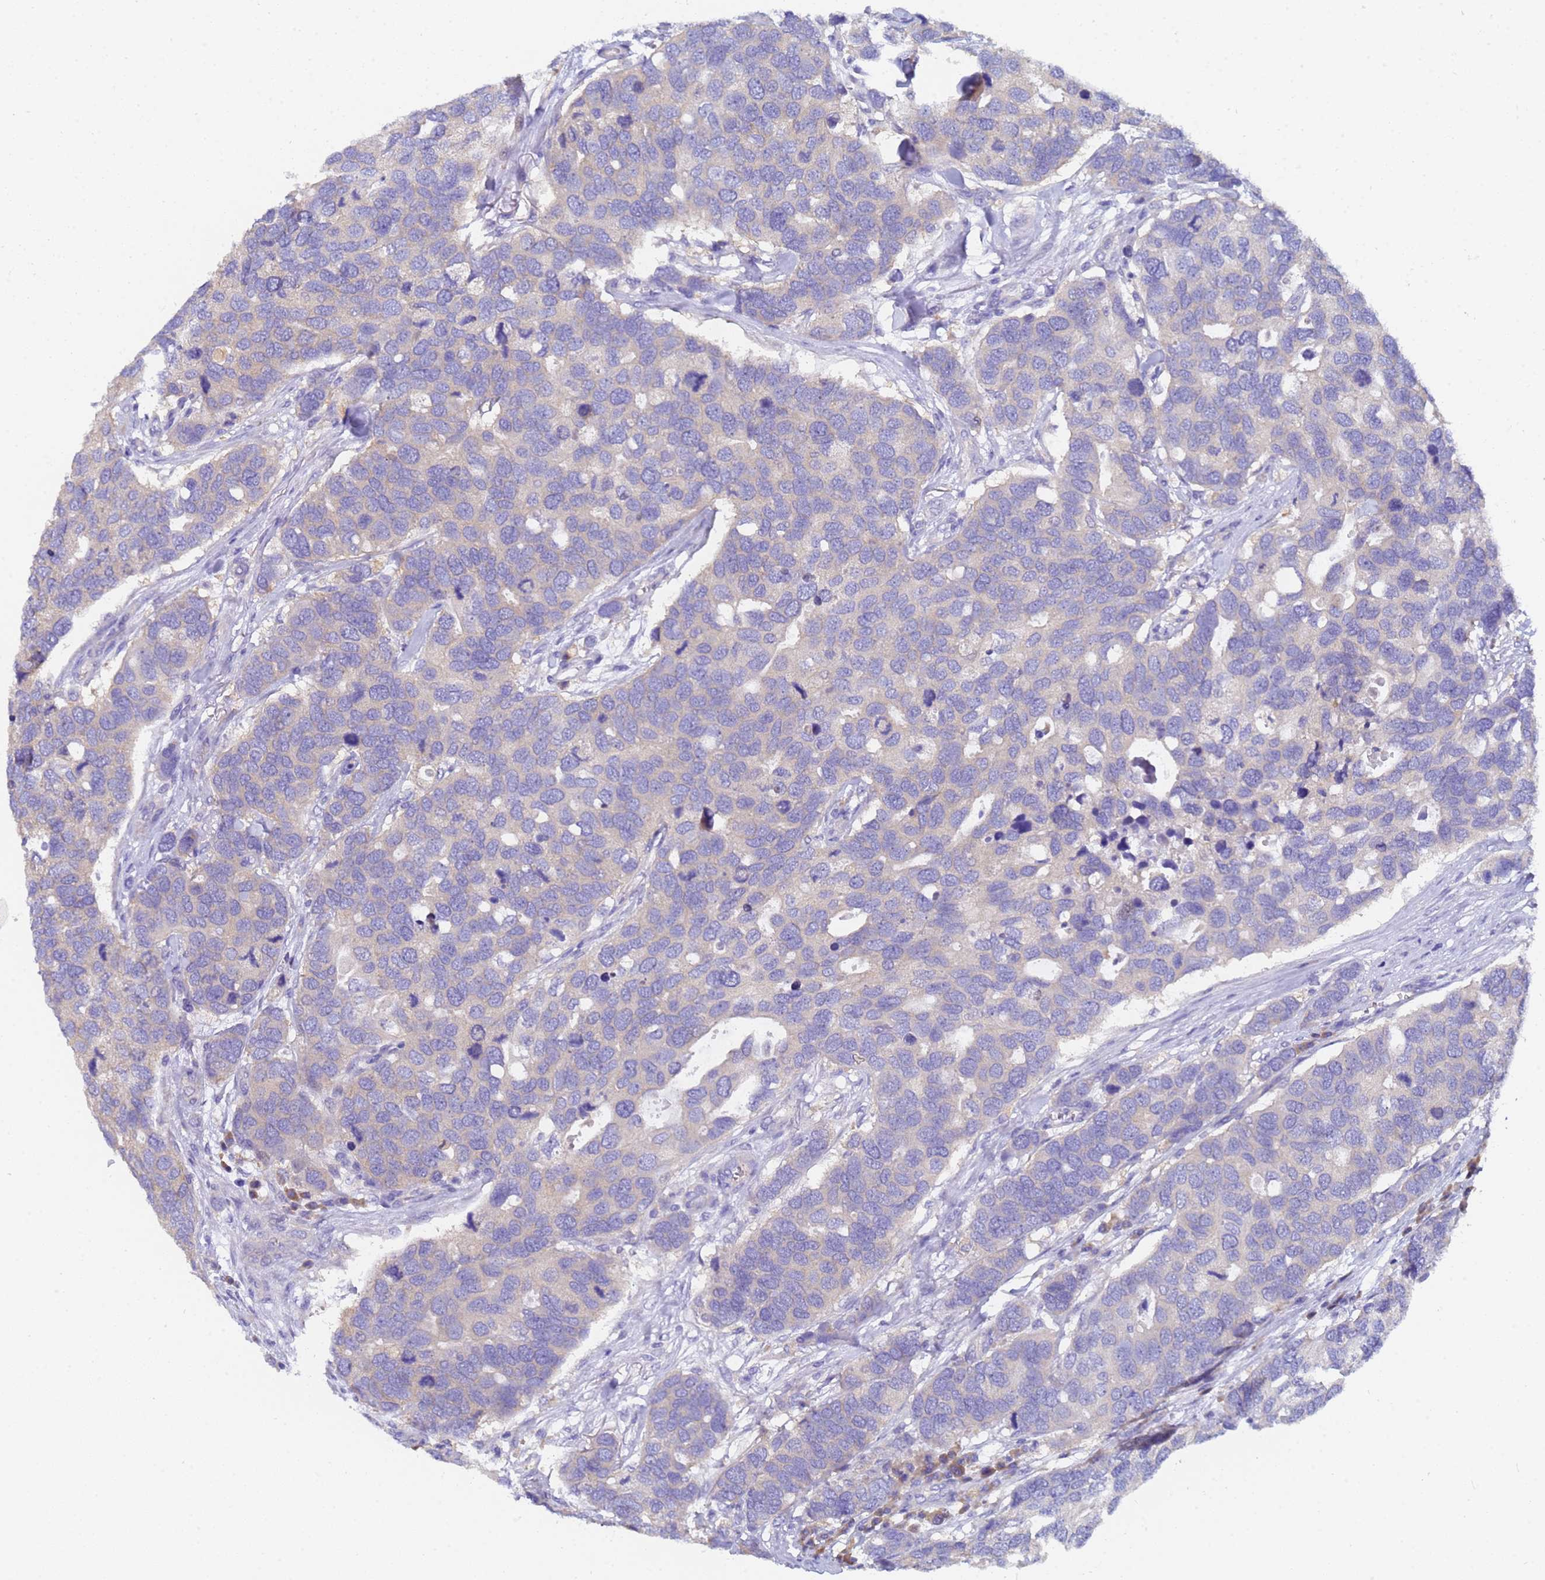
{"staining": {"intensity": "negative", "quantity": "none", "location": "none"}, "tissue": "breast cancer", "cell_type": "Tumor cells", "image_type": "cancer", "snomed": [{"axis": "morphology", "description": "Duct carcinoma"}, {"axis": "topography", "description": "Breast"}], "caption": "A high-resolution micrograph shows immunohistochemistry staining of breast cancer, which exhibits no significant staining in tumor cells. (Brightfield microscopy of DAB IHC at high magnification).", "gene": "UBE2O", "patient": {"sex": "female", "age": 83}}